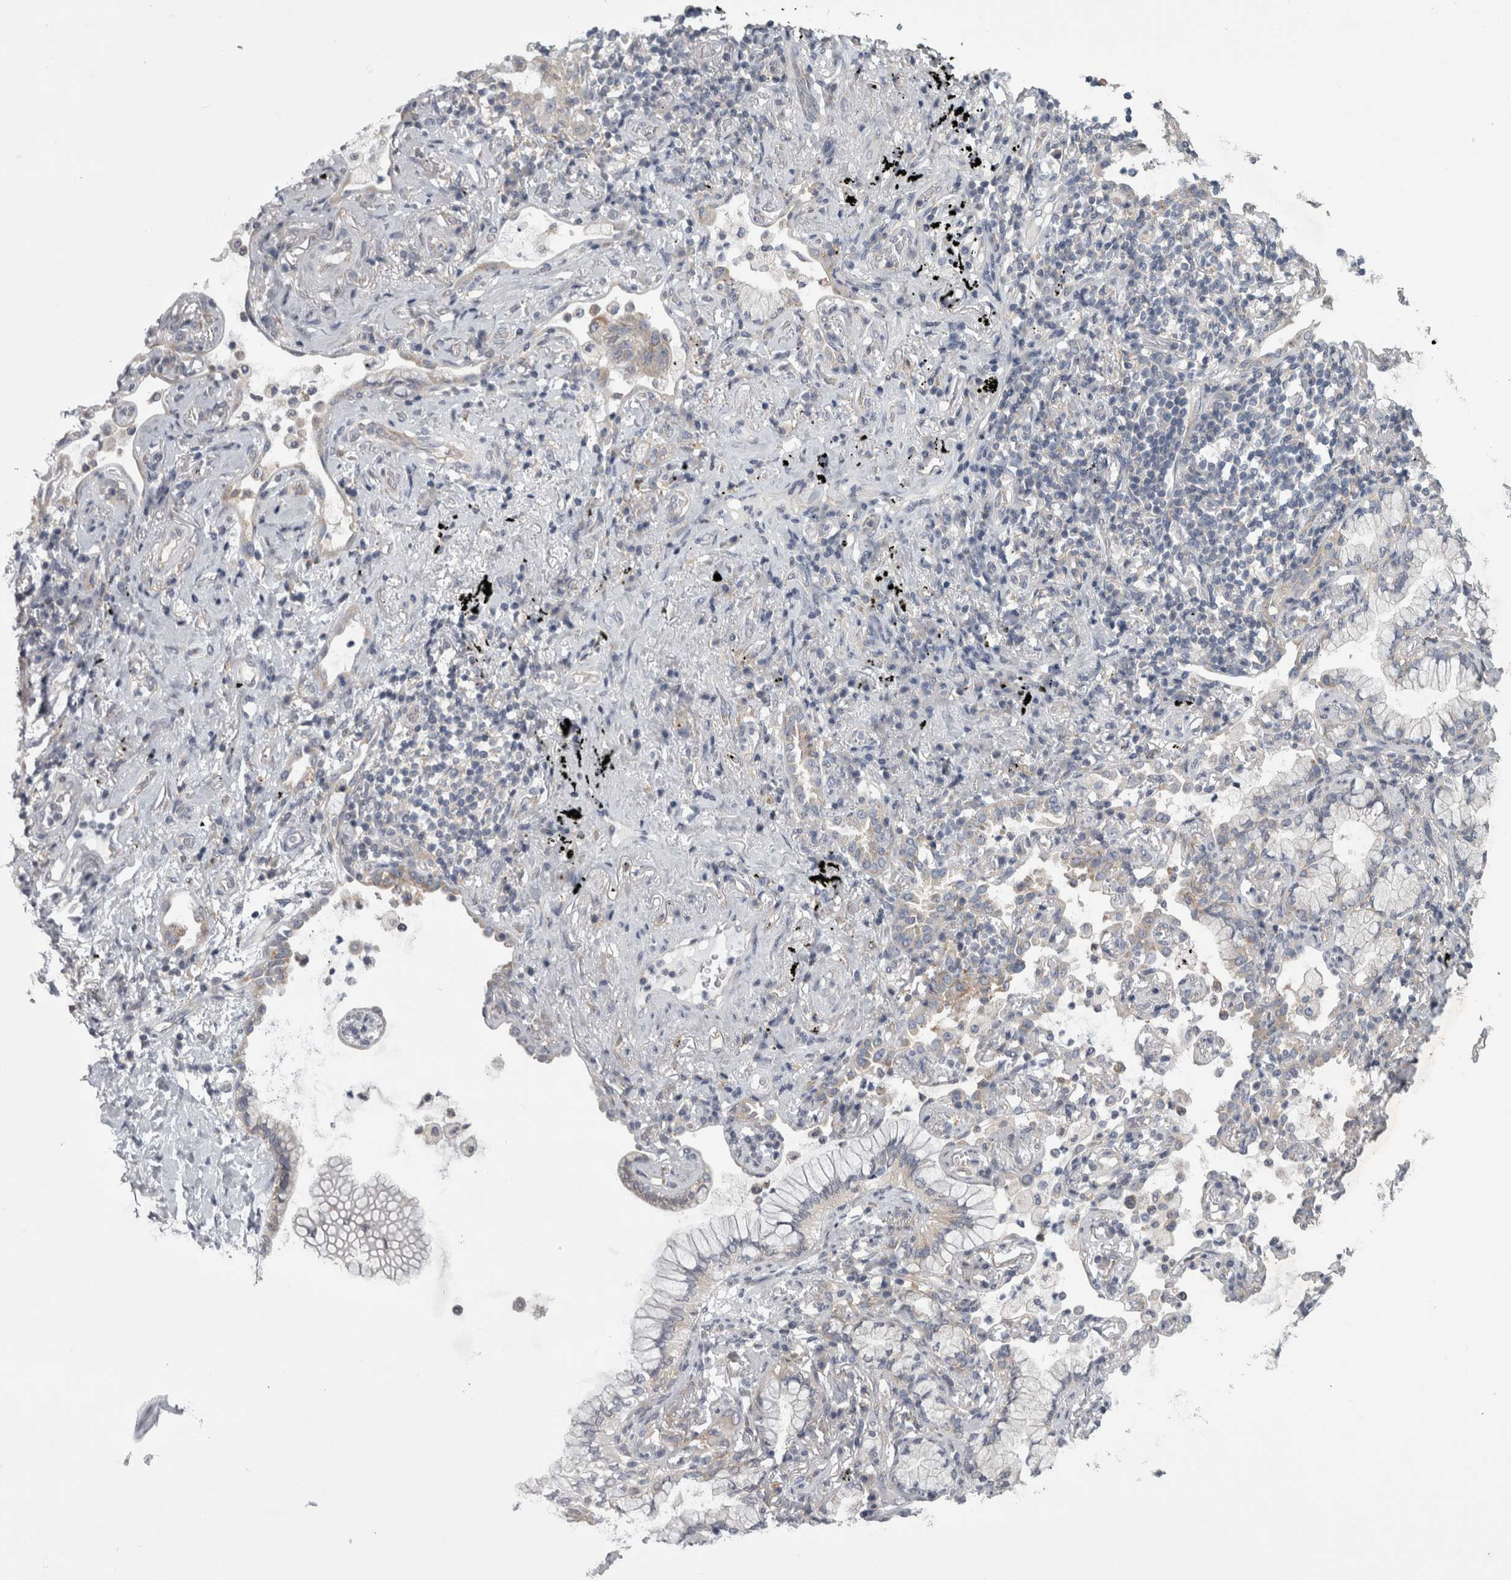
{"staining": {"intensity": "weak", "quantity": "25%-75%", "location": "cytoplasmic/membranous"}, "tissue": "lung cancer", "cell_type": "Tumor cells", "image_type": "cancer", "snomed": [{"axis": "morphology", "description": "Adenocarcinoma, NOS"}, {"axis": "topography", "description": "Lung"}], "caption": "Protein expression analysis of human lung adenocarcinoma reveals weak cytoplasmic/membranous positivity in about 25%-75% of tumor cells.", "gene": "PRRC2C", "patient": {"sex": "female", "age": 70}}